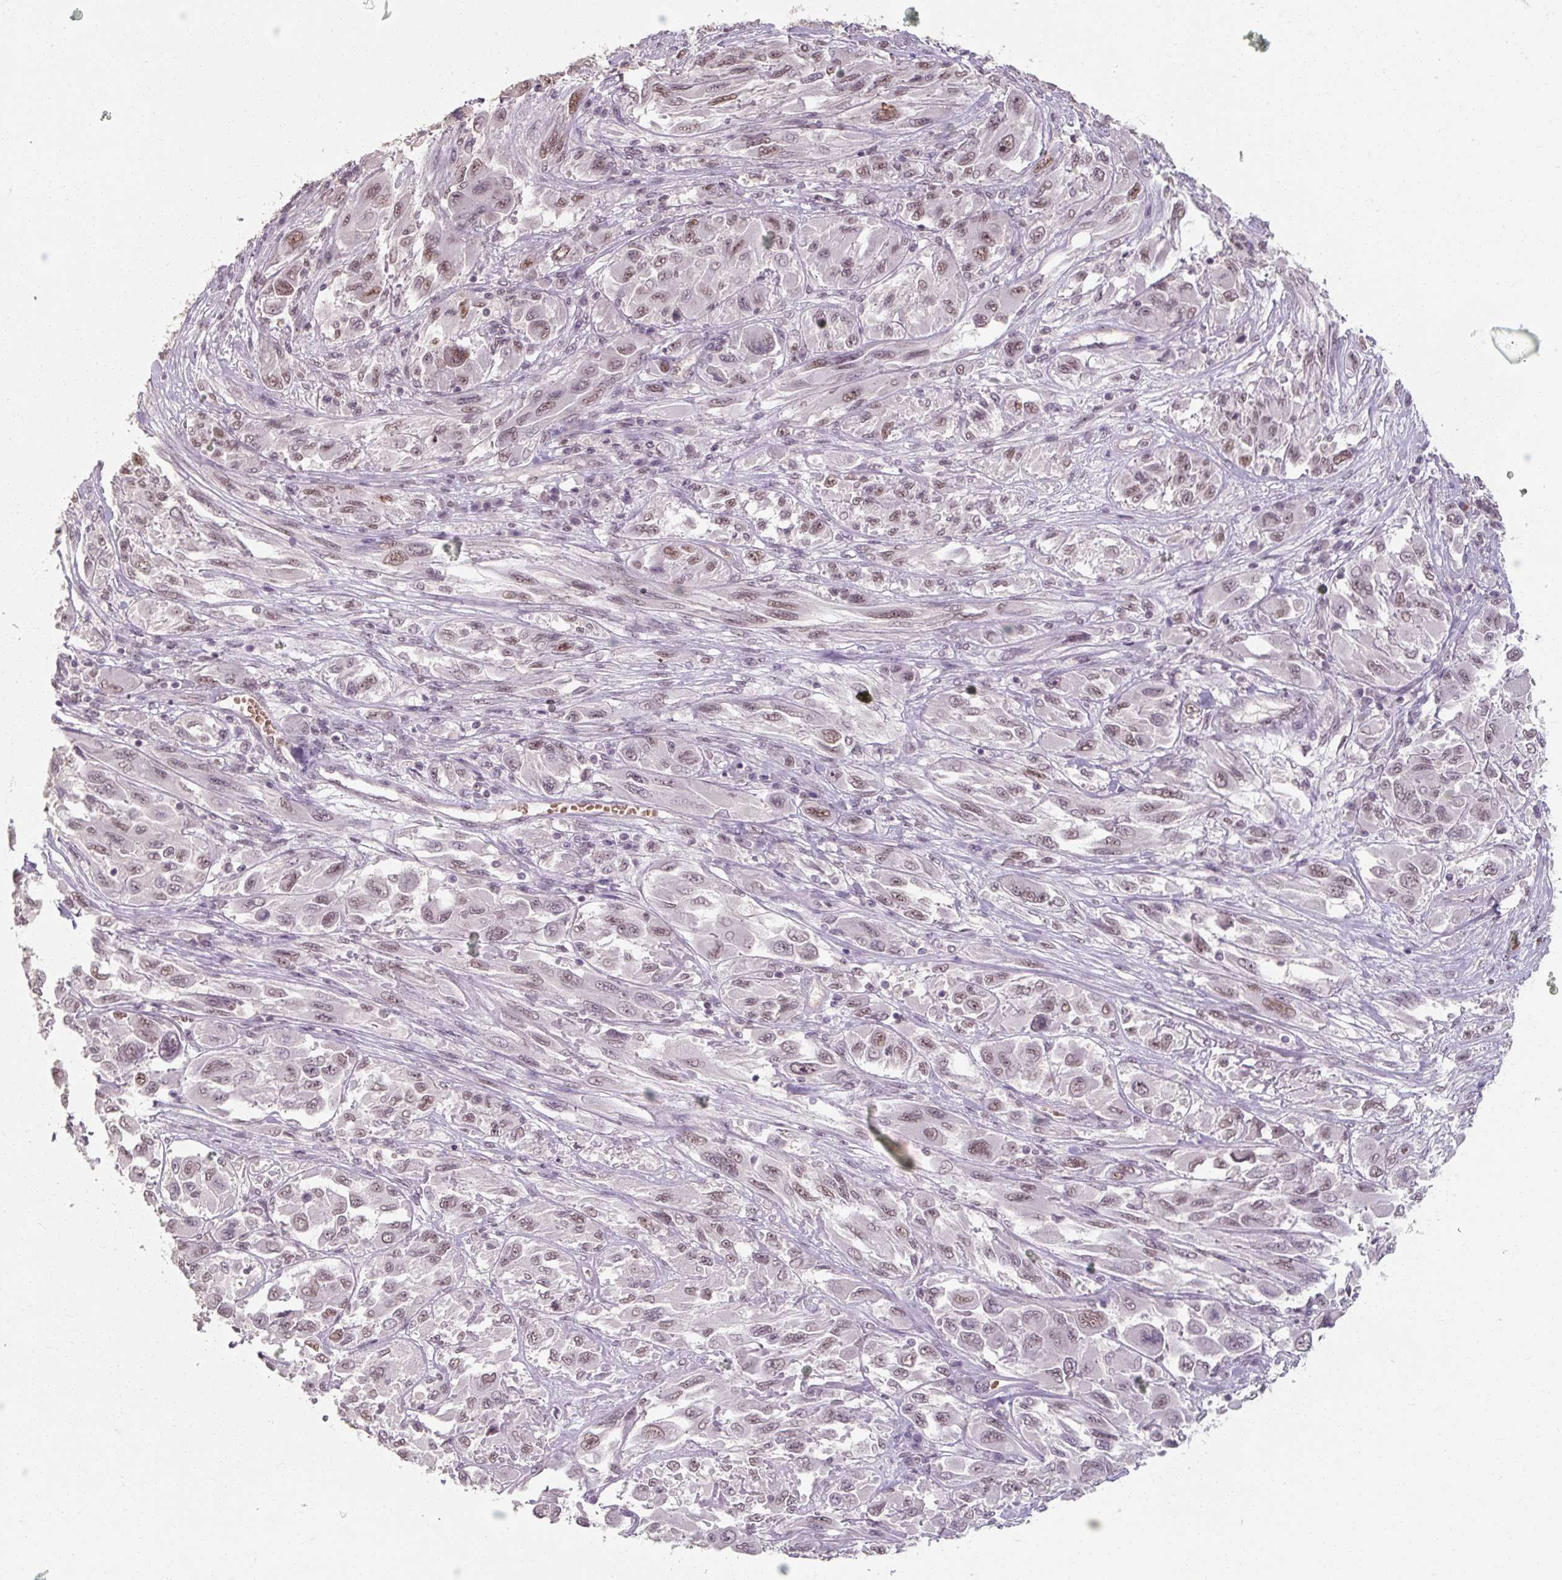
{"staining": {"intensity": "weak", "quantity": ">75%", "location": "nuclear"}, "tissue": "melanoma", "cell_type": "Tumor cells", "image_type": "cancer", "snomed": [{"axis": "morphology", "description": "Malignant melanoma, NOS"}, {"axis": "topography", "description": "Skin"}], "caption": "Malignant melanoma stained with a brown dye shows weak nuclear positive expression in approximately >75% of tumor cells.", "gene": "ZFTRAF1", "patient": {"sex": "female", "age": 91}}